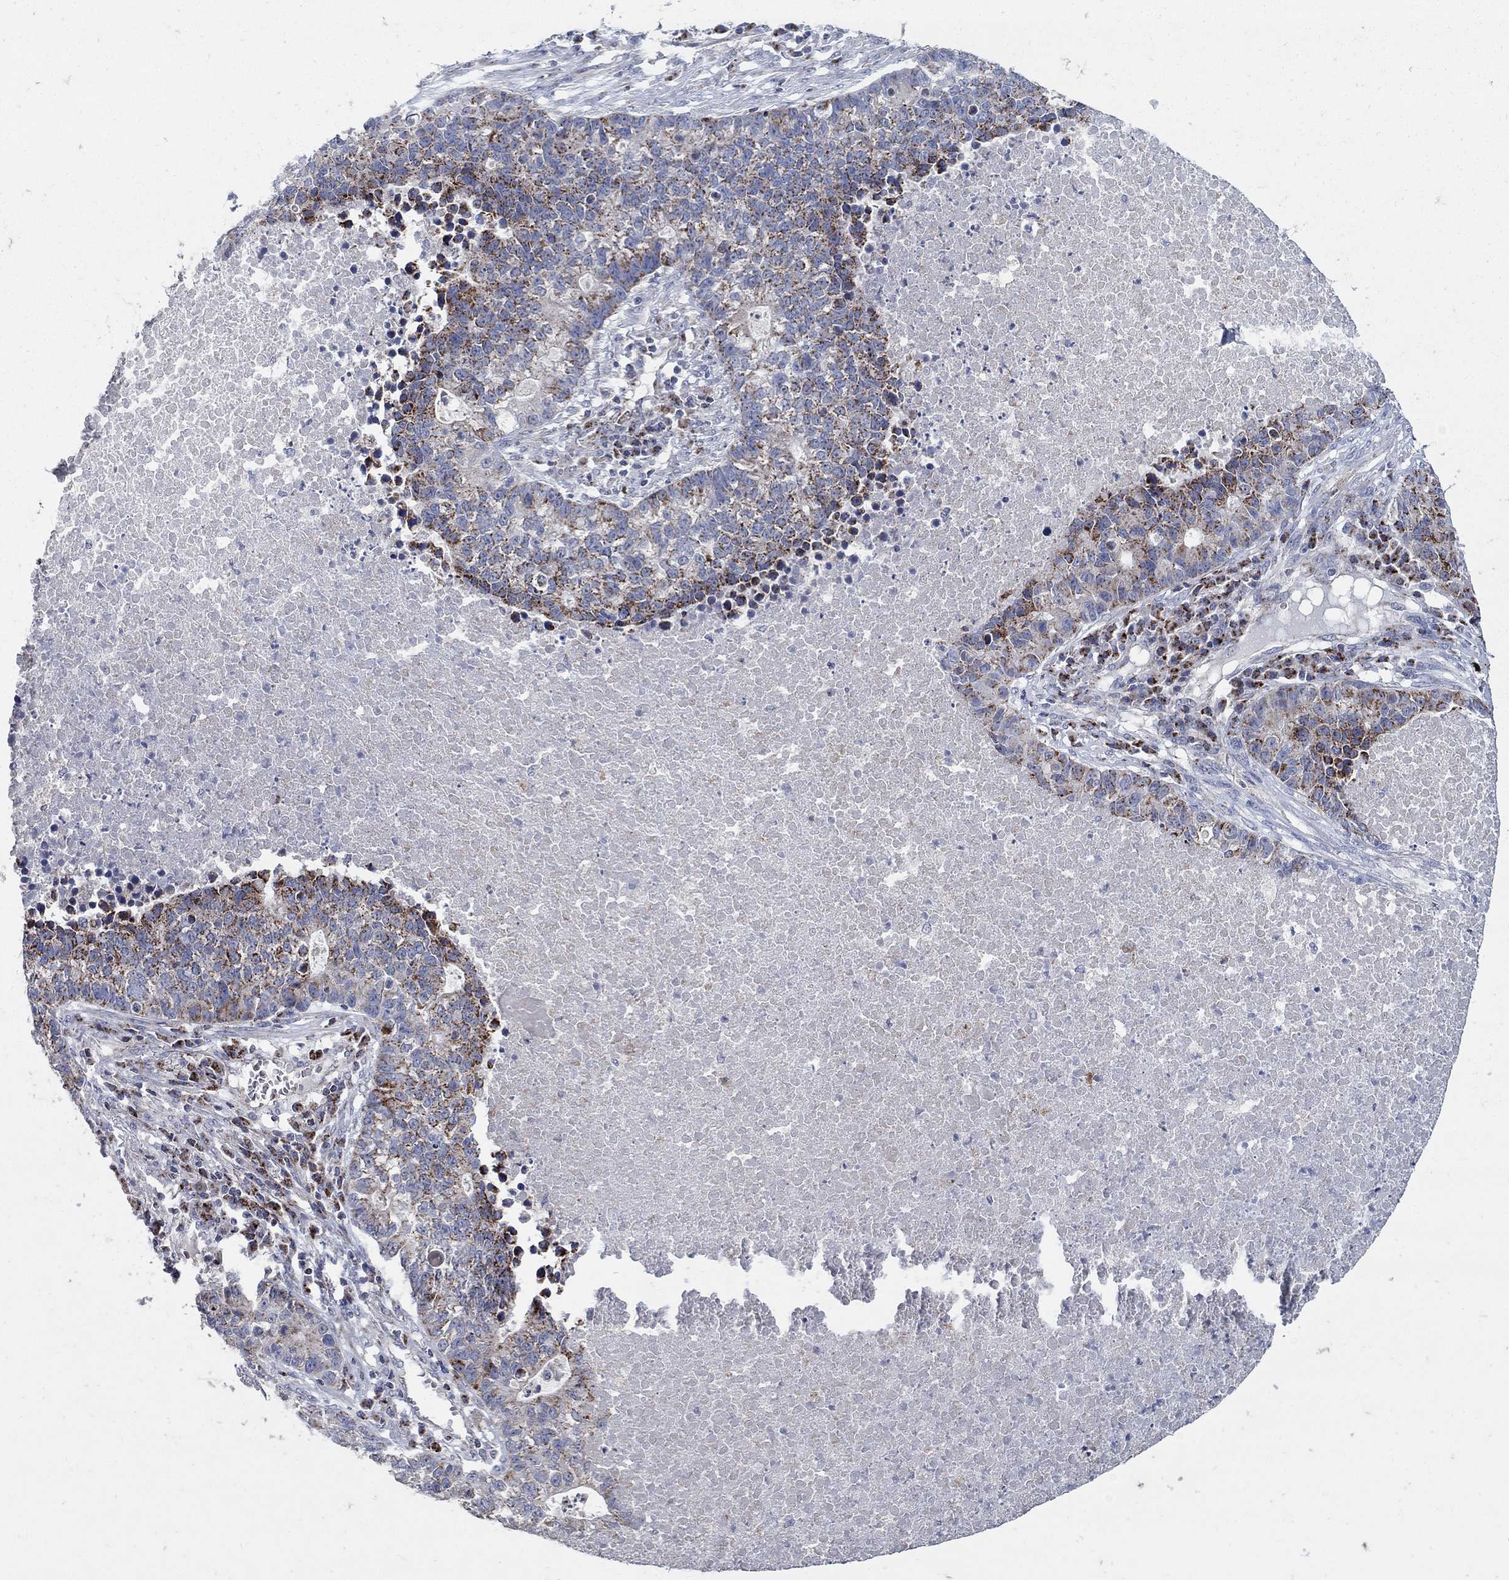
{"staining": {"intensity": "strong", "quantity": "25%-75%", "location": "cytoplasmic/membranous"}, "tissue": "lung cancer", "cell_type": "Tumor cells", "image_type": "cancer", "snomed": [{"axis": "morphology", "description": "Adenocarcinoma, NOS"}, {"axis": "topography", "description": "Lung"}], "caption": "Tumor cells show high levels of strong cytoplasmic/membranous positivity in approximately 25%-75% of cells in human adenocarcinoma (lung).", "gene": "HMX2", "patient": {"sex": "male", "age": 57}}